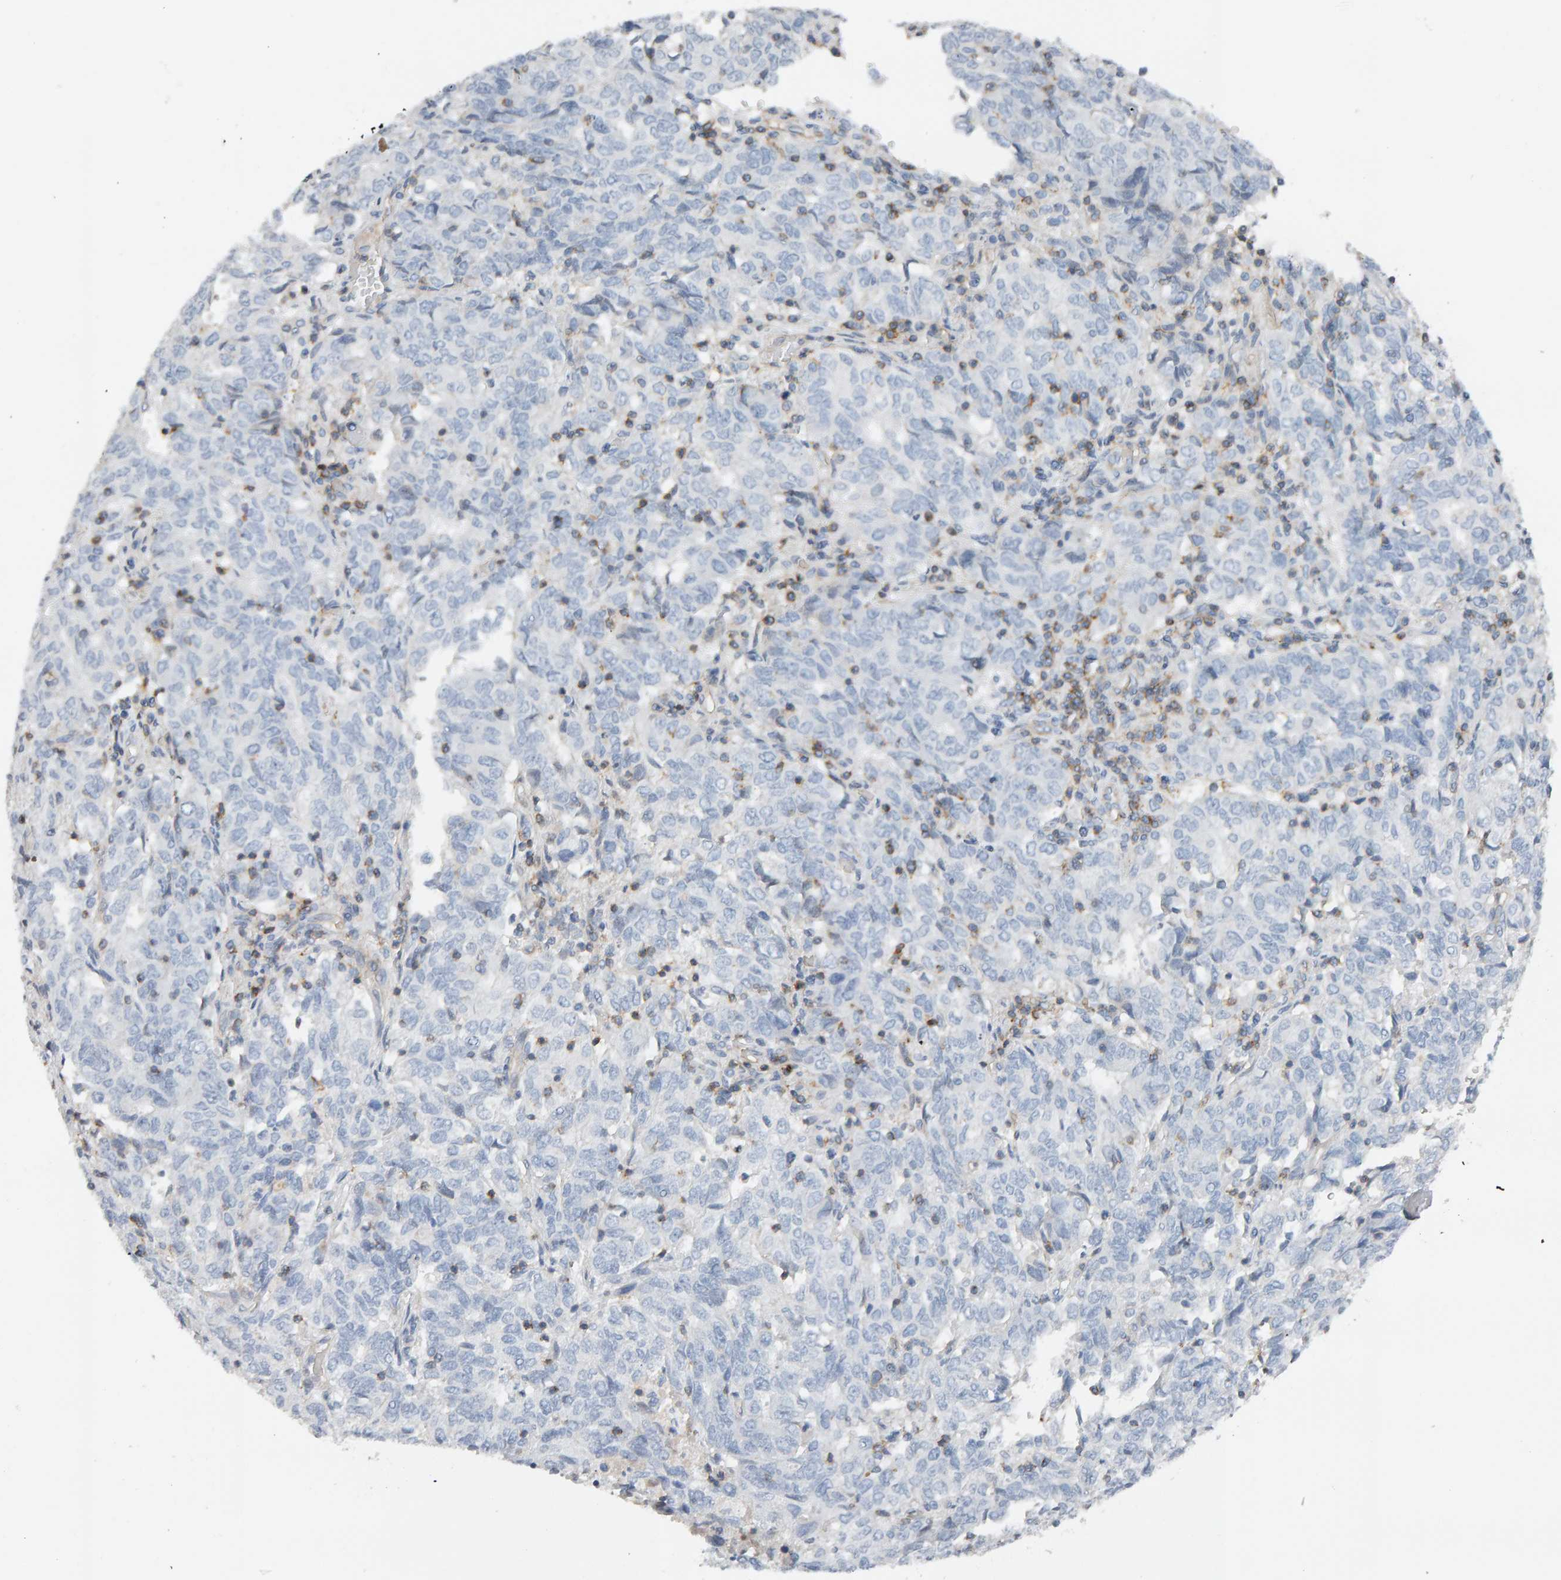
{"staining": {"intensity": "negative", "quantity": "none", "location": "none"}, "tissue": "endometrial cancer", "cell_type": "Tumor cells", "image_type": "cancer", "snomed": [{"axis": "morphology", "description": "Adenocarcinoma, NOS"}, {"axis": "topography", "description": "Endometrium"}], "caption": "Adenocarcinoma (endometrial) was stained to show a protein in brown. There is no significant positivity in tumor cells. (Stains: DAB (3,3'-diaminobenzidine) IHC with hematoxylin counter stain, Microscopy: brightfield microscopy at high magnification).", "gene": "FYN", "patient": {"sex": "female", "age": 80}}